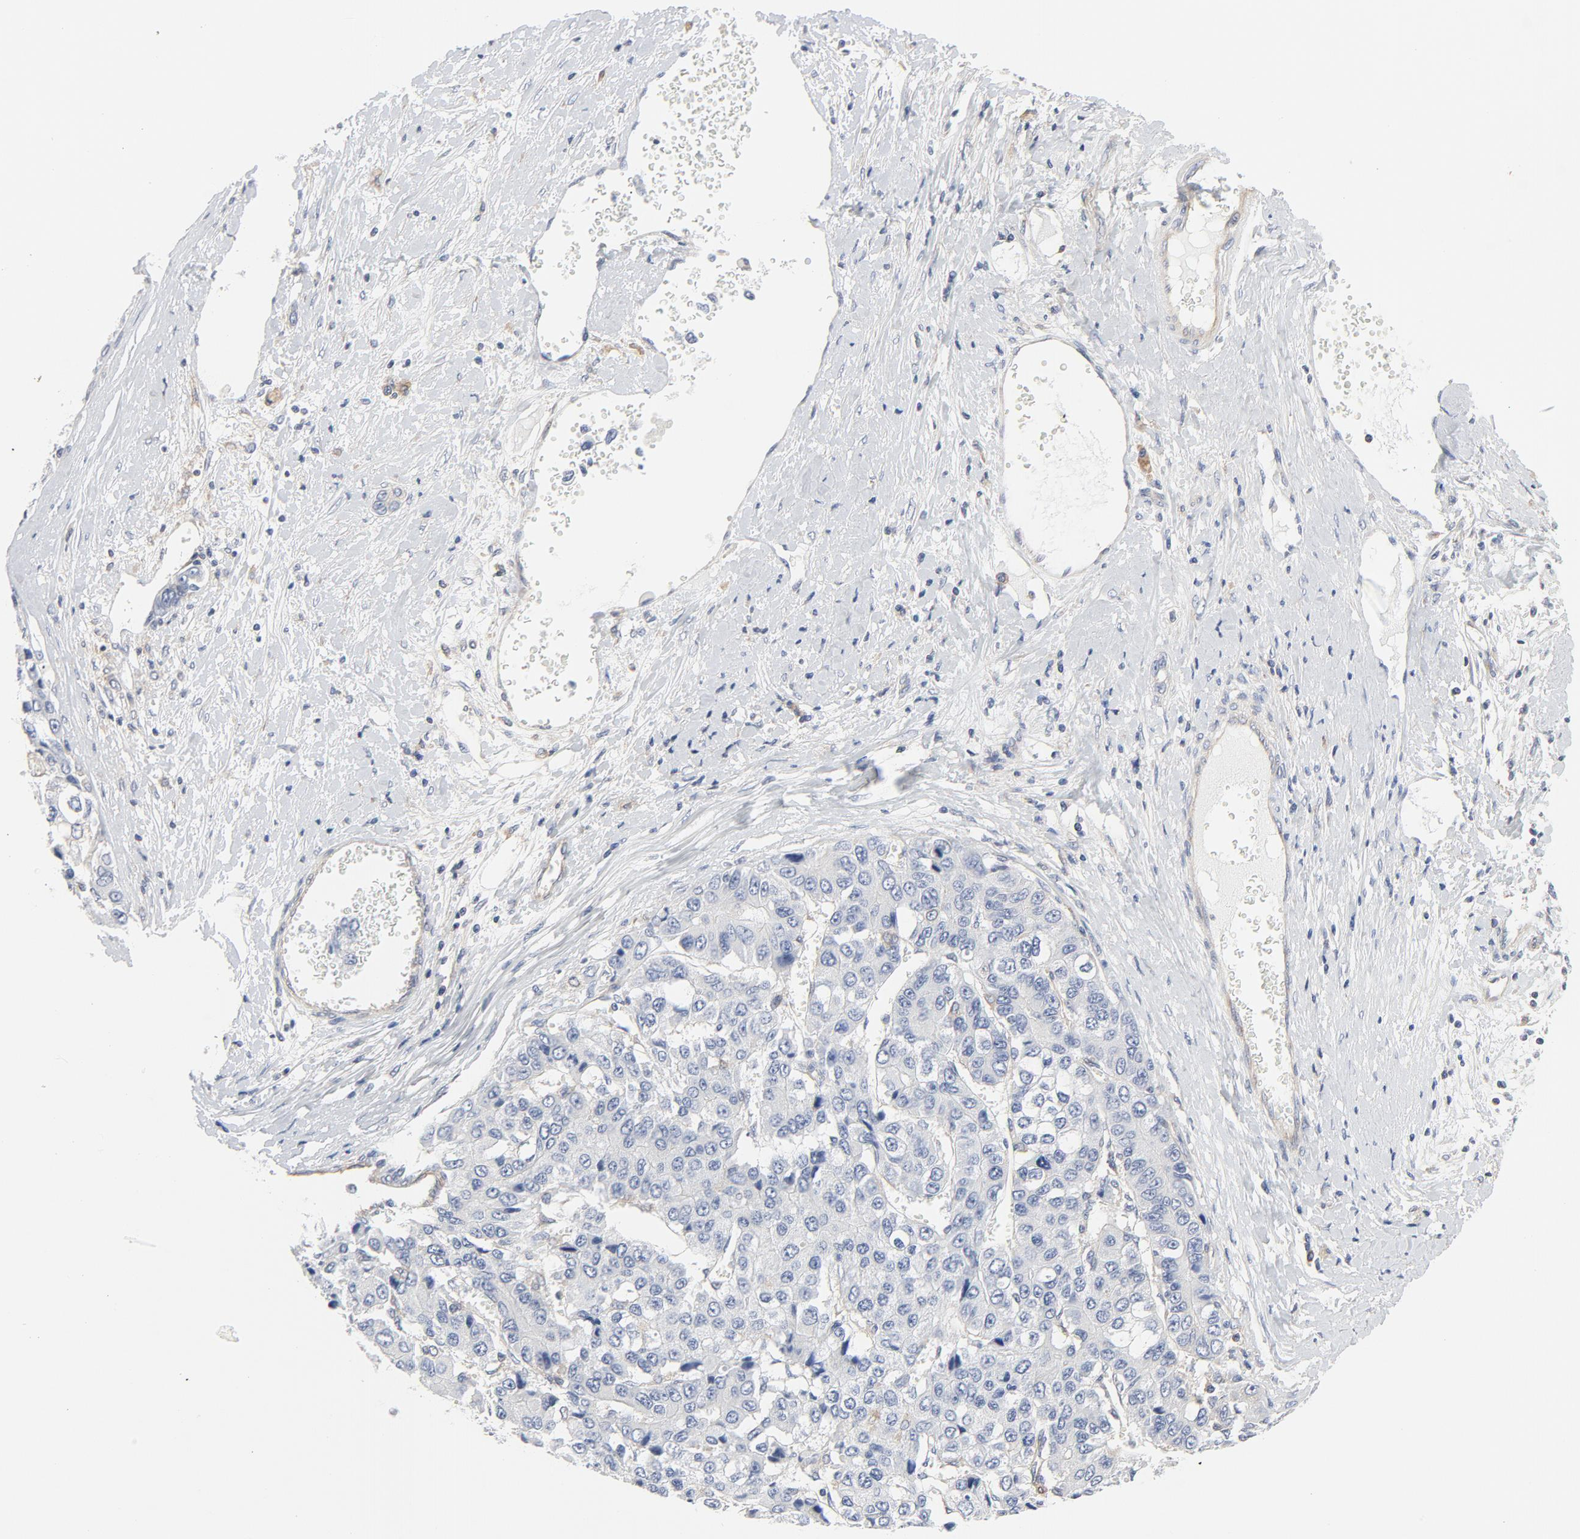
{"staining": {"intensity": "negative", "quantity": "none", "location": "none"}, "tissue": "liver cancer", "cell_type": "Tumor cells", "image_type": "cancer", "snomed": [{"axis": "morphology", "description": "Carcinoma, Hepatocellular, NOS"}, {"axis": "topography", "description": "Liver"}], "caption": "DAB immunohistochemical staining of human liver cancer reveals no significant expression in tumor cells. Nuclei are stained in blue.", "gene": "RABEP1", "patient": {"sex": "female", "age": 66}}